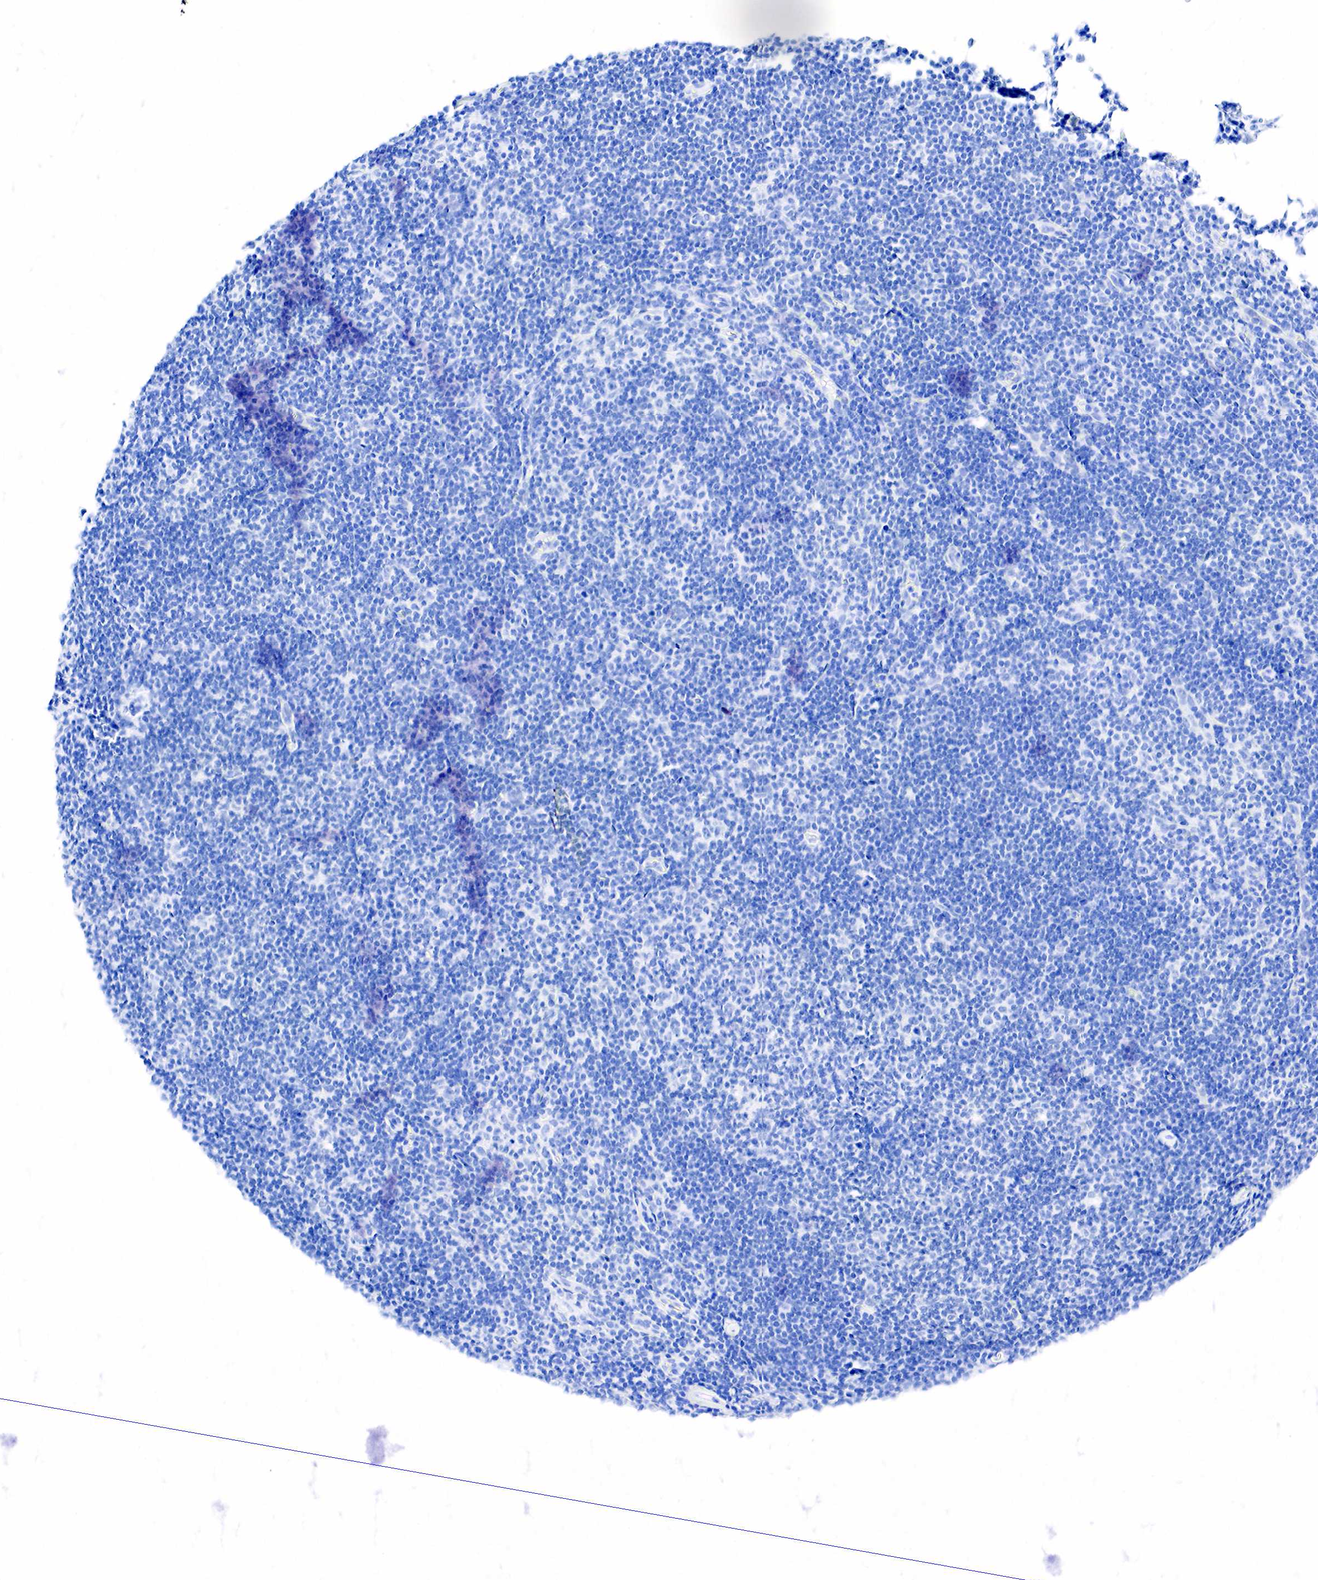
{"staining": {"intensity": "negative", "quantity": "none", "location": "none"}, "tissue": "lymphoma", "cell_type": "Tumor cells", "image_type": "cancer", "snomed": [{"axis": "morphology", "description": "Malignant lymphoma, non-Hodgkin's type, Low grade"}, {"axis": "topography", "description": "Lymph node"}], "caption": "The immunohistochemistry (IHC) image has no significant positivity in tumor cells of malignant lymphoma, non-Hodgkin's type (low-grade) tissue.", "gene": "ESR1", "patient": {"sex": "male", "age": 49}}